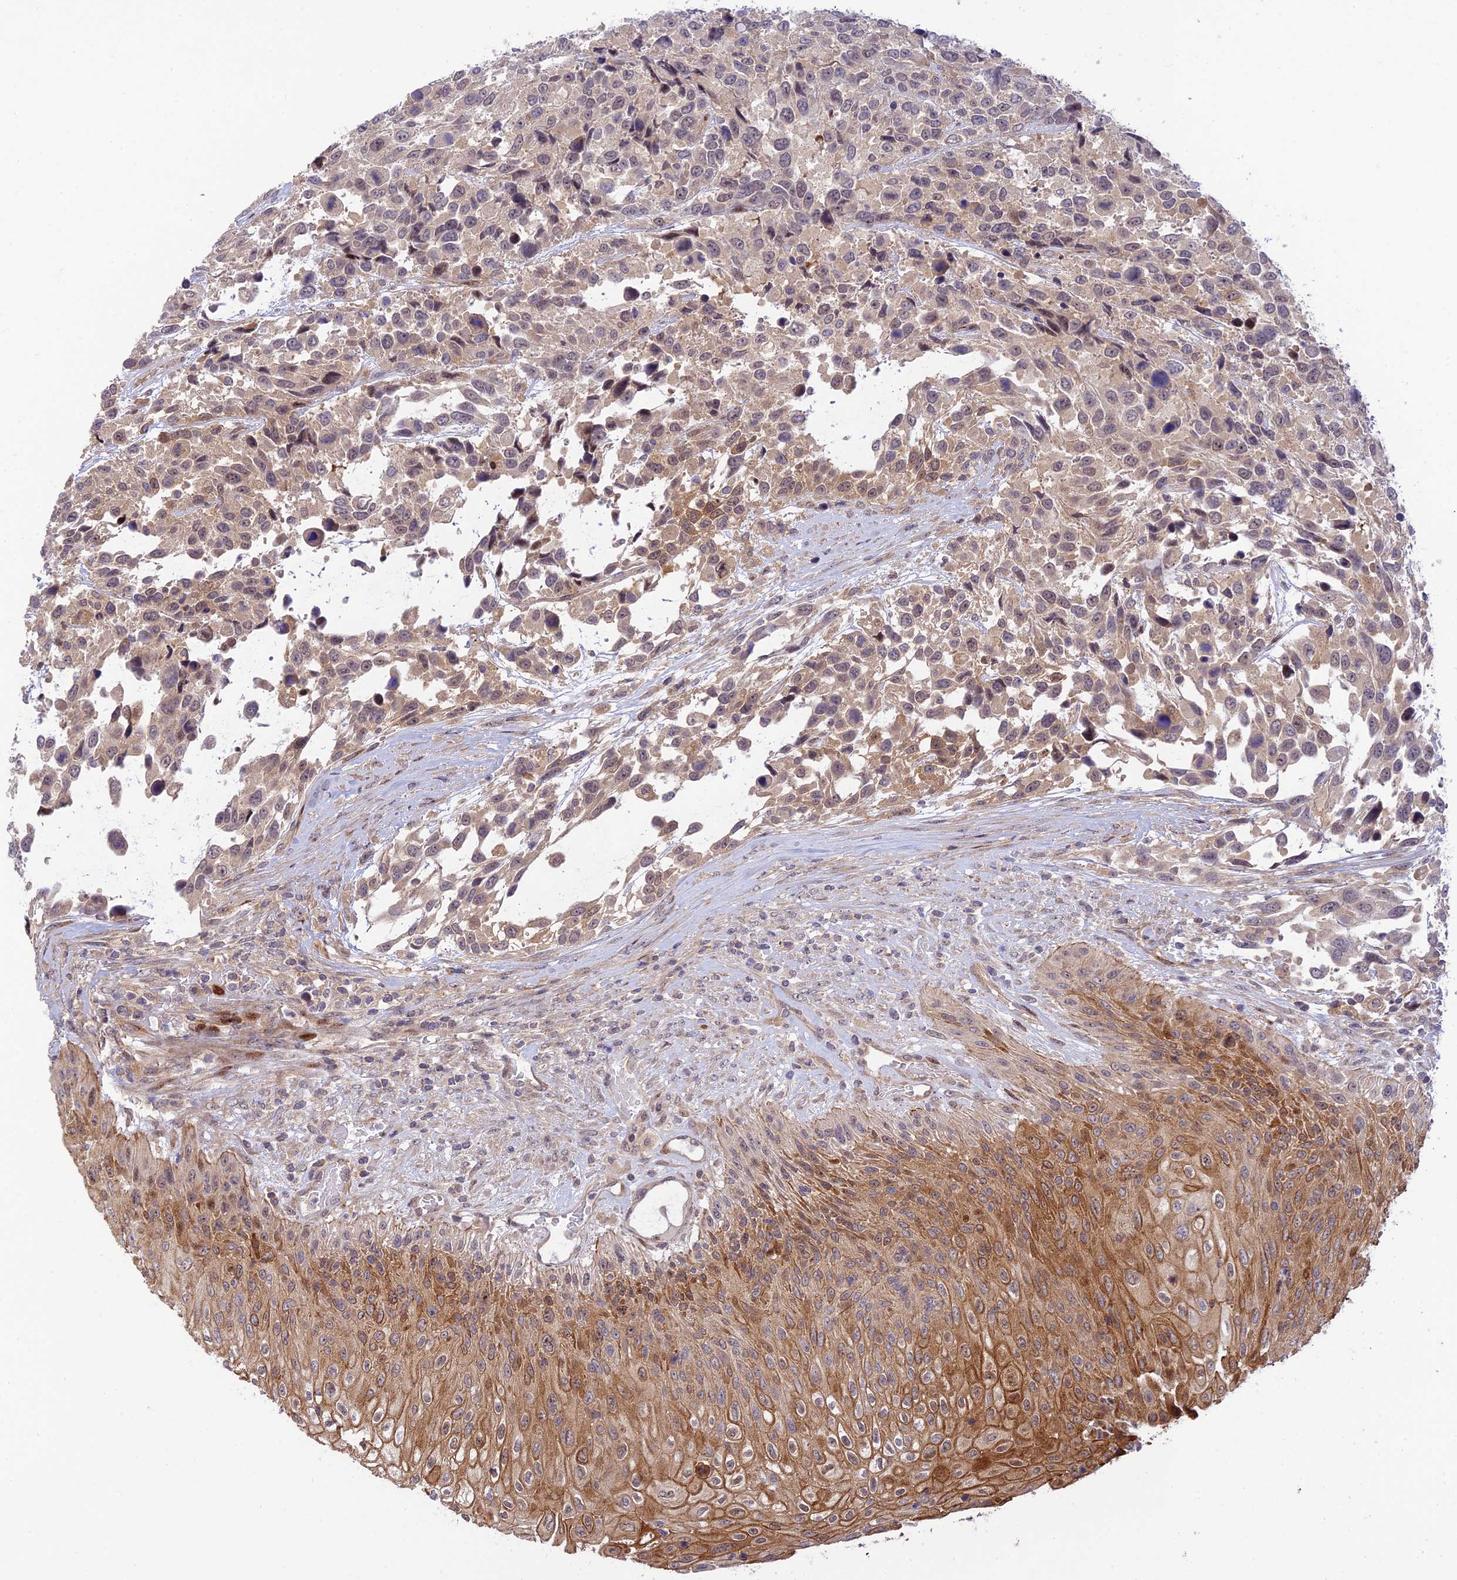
{"staining": {"intensity": "moderate", "quantity": "<25%", "location": "cytoplasmic/membranous,nuclear"}, "tissue": "urothelial cancer", "cell_type": "Tumor cells", "image_type": "cancer", "snomed": [{"axis": "morphology", "description": "Urothelial carcinoma, High grade"}, {"axis": "topography", "description": "Urinary bladder"}], "caption": "A histopathology image of high-grade urothelial carcinoma stained for a protein demonstrates moderate cytoplasmic/membranous and nuclear brown staining in tumor cells.", "gene": "ZNF584", "patient": {"sex": "female", "age": 70}}